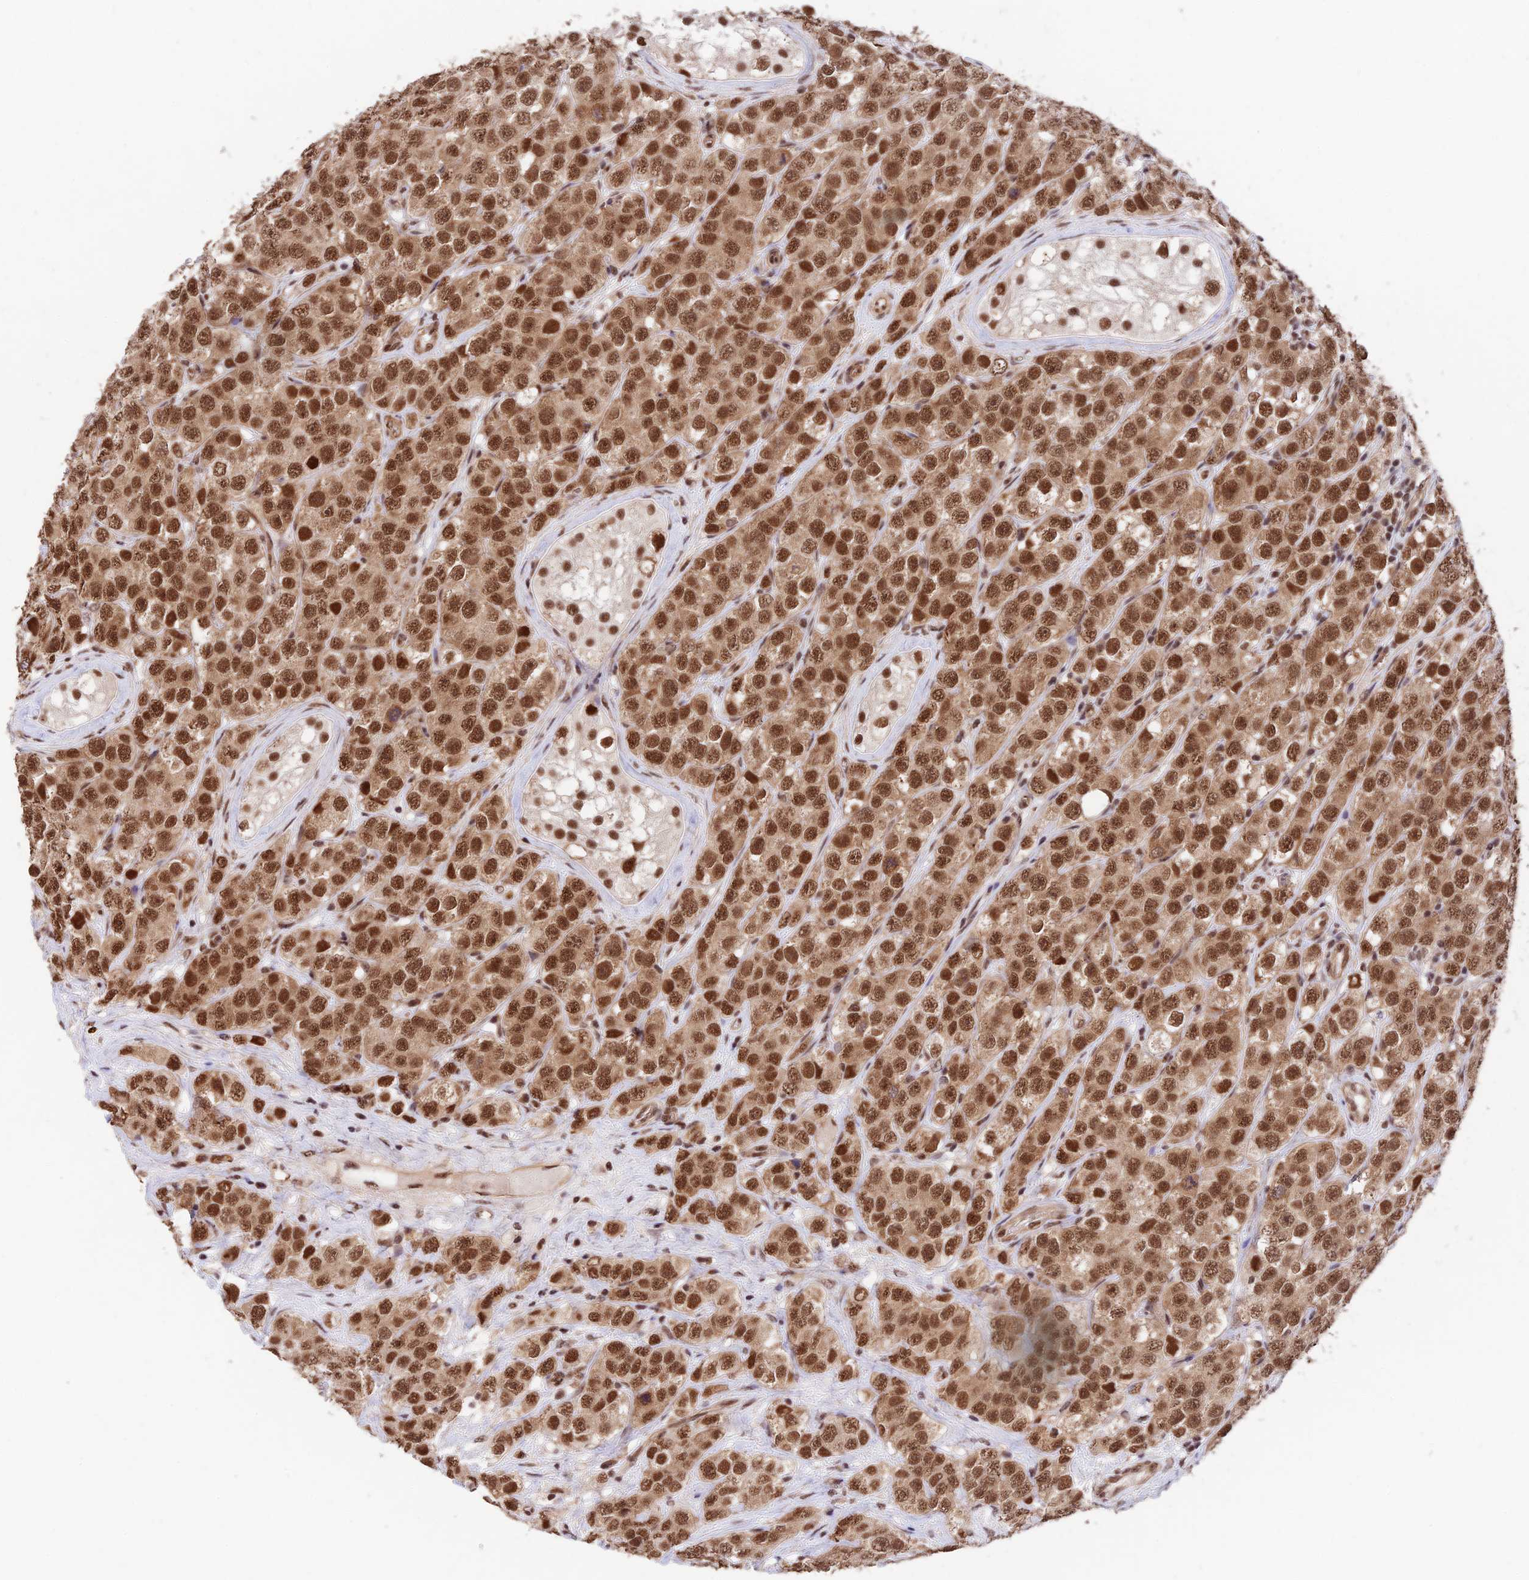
{"staining": {"intensity": "strong", "quantity": ">75%", "location": "cytoplasmic/membranous,nuclear"}, "tissue": "testis cancer", "cell_type": "Tumor cells", "image_type": "cancer", "snomed": [{"axis": "morphology", "description": "Seminoma, NOS"}, {"axis": "topography", "description": "Testis"}], "caption": "Strong cytoplasmic/membranous and nuclear expression for a protein is seen in about >75% of tumor cells of seminoma (testis) using IHC.", "gene": "RBM42", "patient": {"sex": "male", "age": 28}}